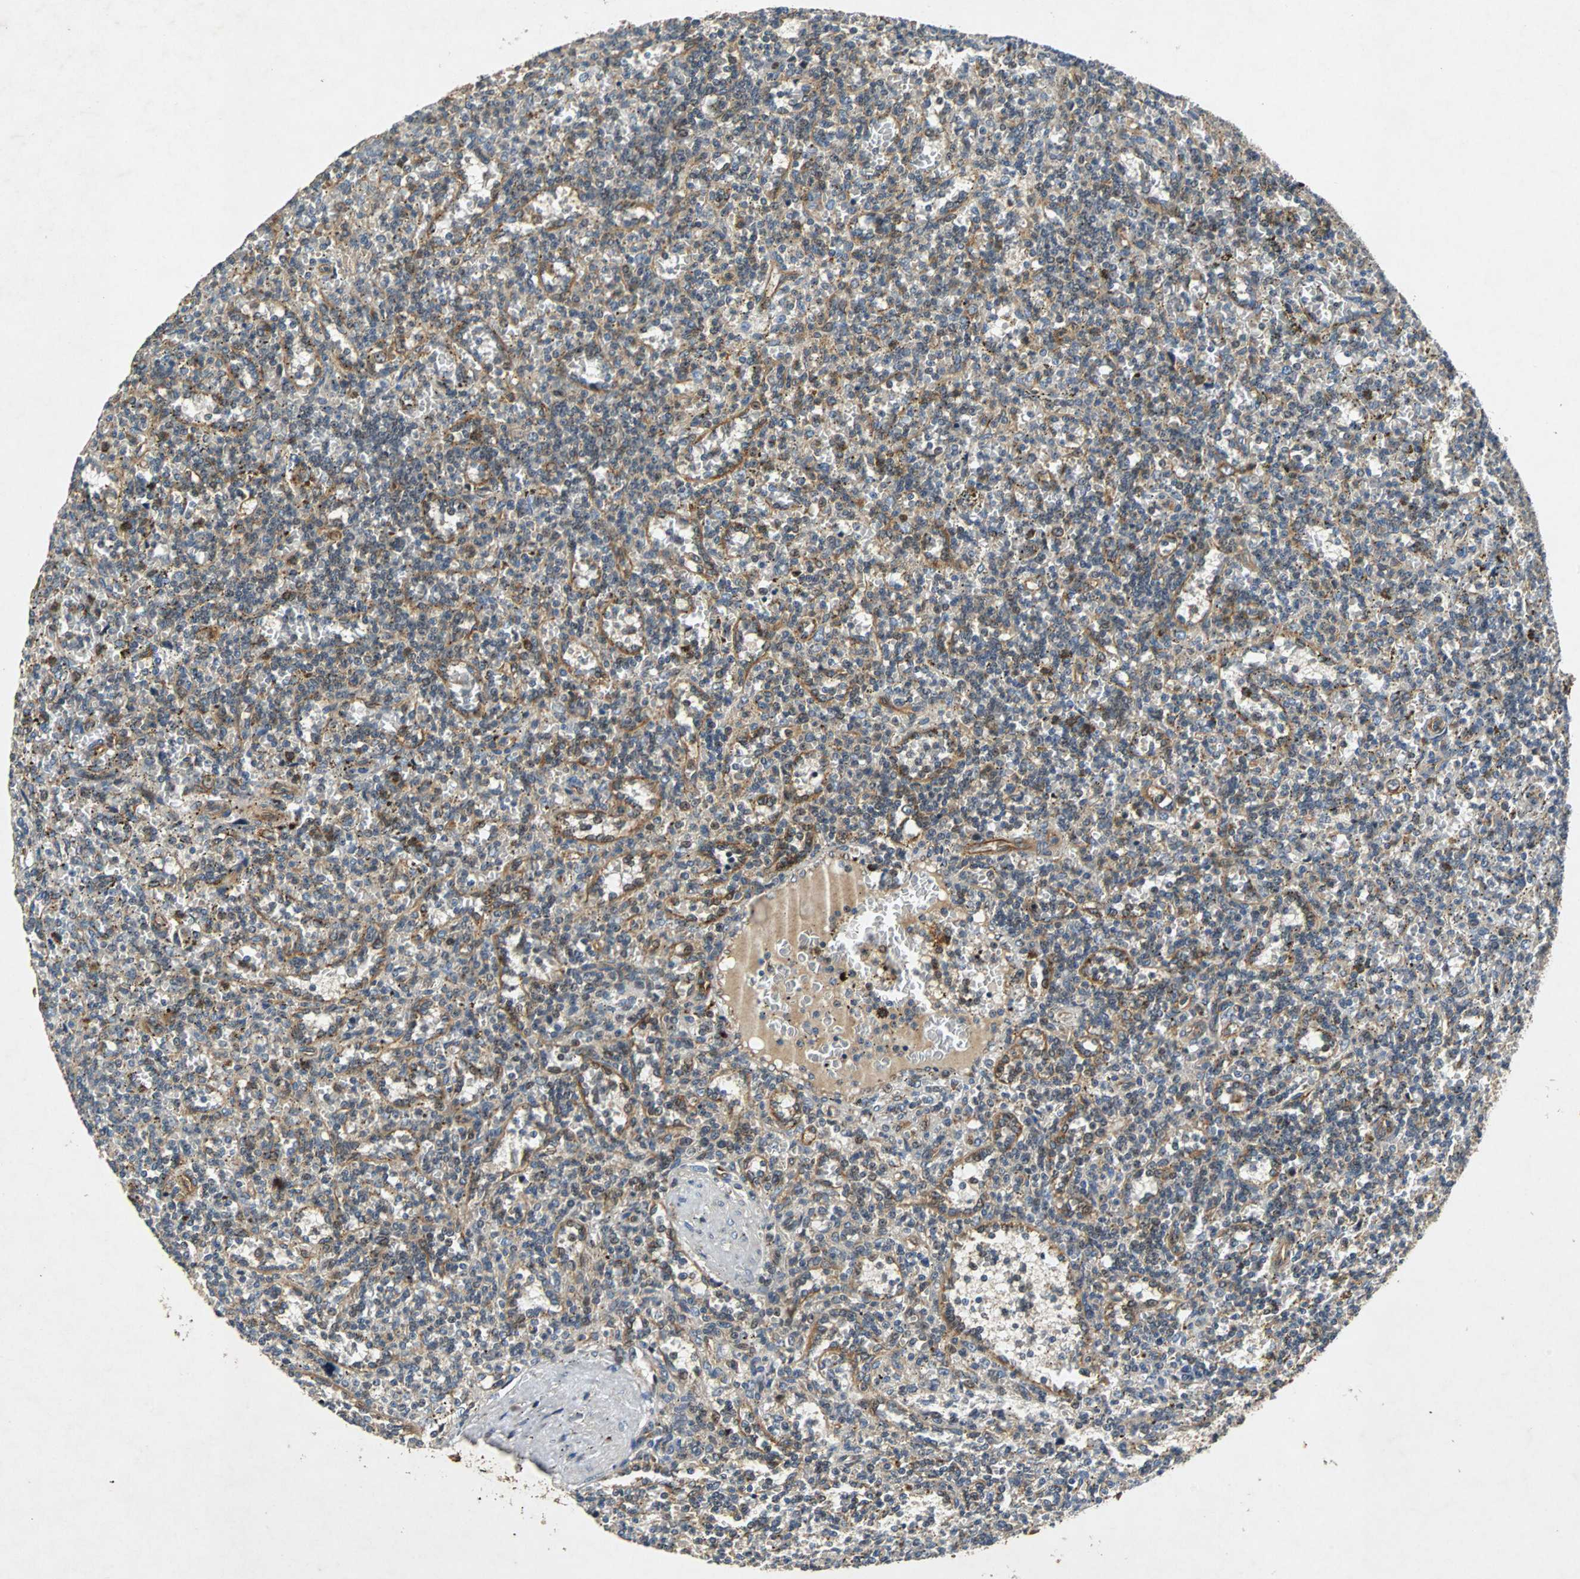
{"staining": {"intensity": "moderate", "quantity": "25%-75%", "location": "cytoplasmic/membranous"}, "tissue": "lymphoma", "cell_type": "Tumor cells", "image_type": "cancer", "snomed": [{"axis": "morphology", "description": "Malignant lymphoma, non-Hodgkin's type, Low grade"}, {"axis": "topography", "description": "Spleen"}], "caption": "Immunohistochemical staining of human lymphoma displays moderate cytoplasmic/membranous protein expression in about 25%-75% of tumor cells. Using DAB (brown) and hematoxylin (blue) stains, captured at high magnification using brightfield microscopy.", "gene": "TUBA4A", "patient": {"sex": "male", "age": 73}}